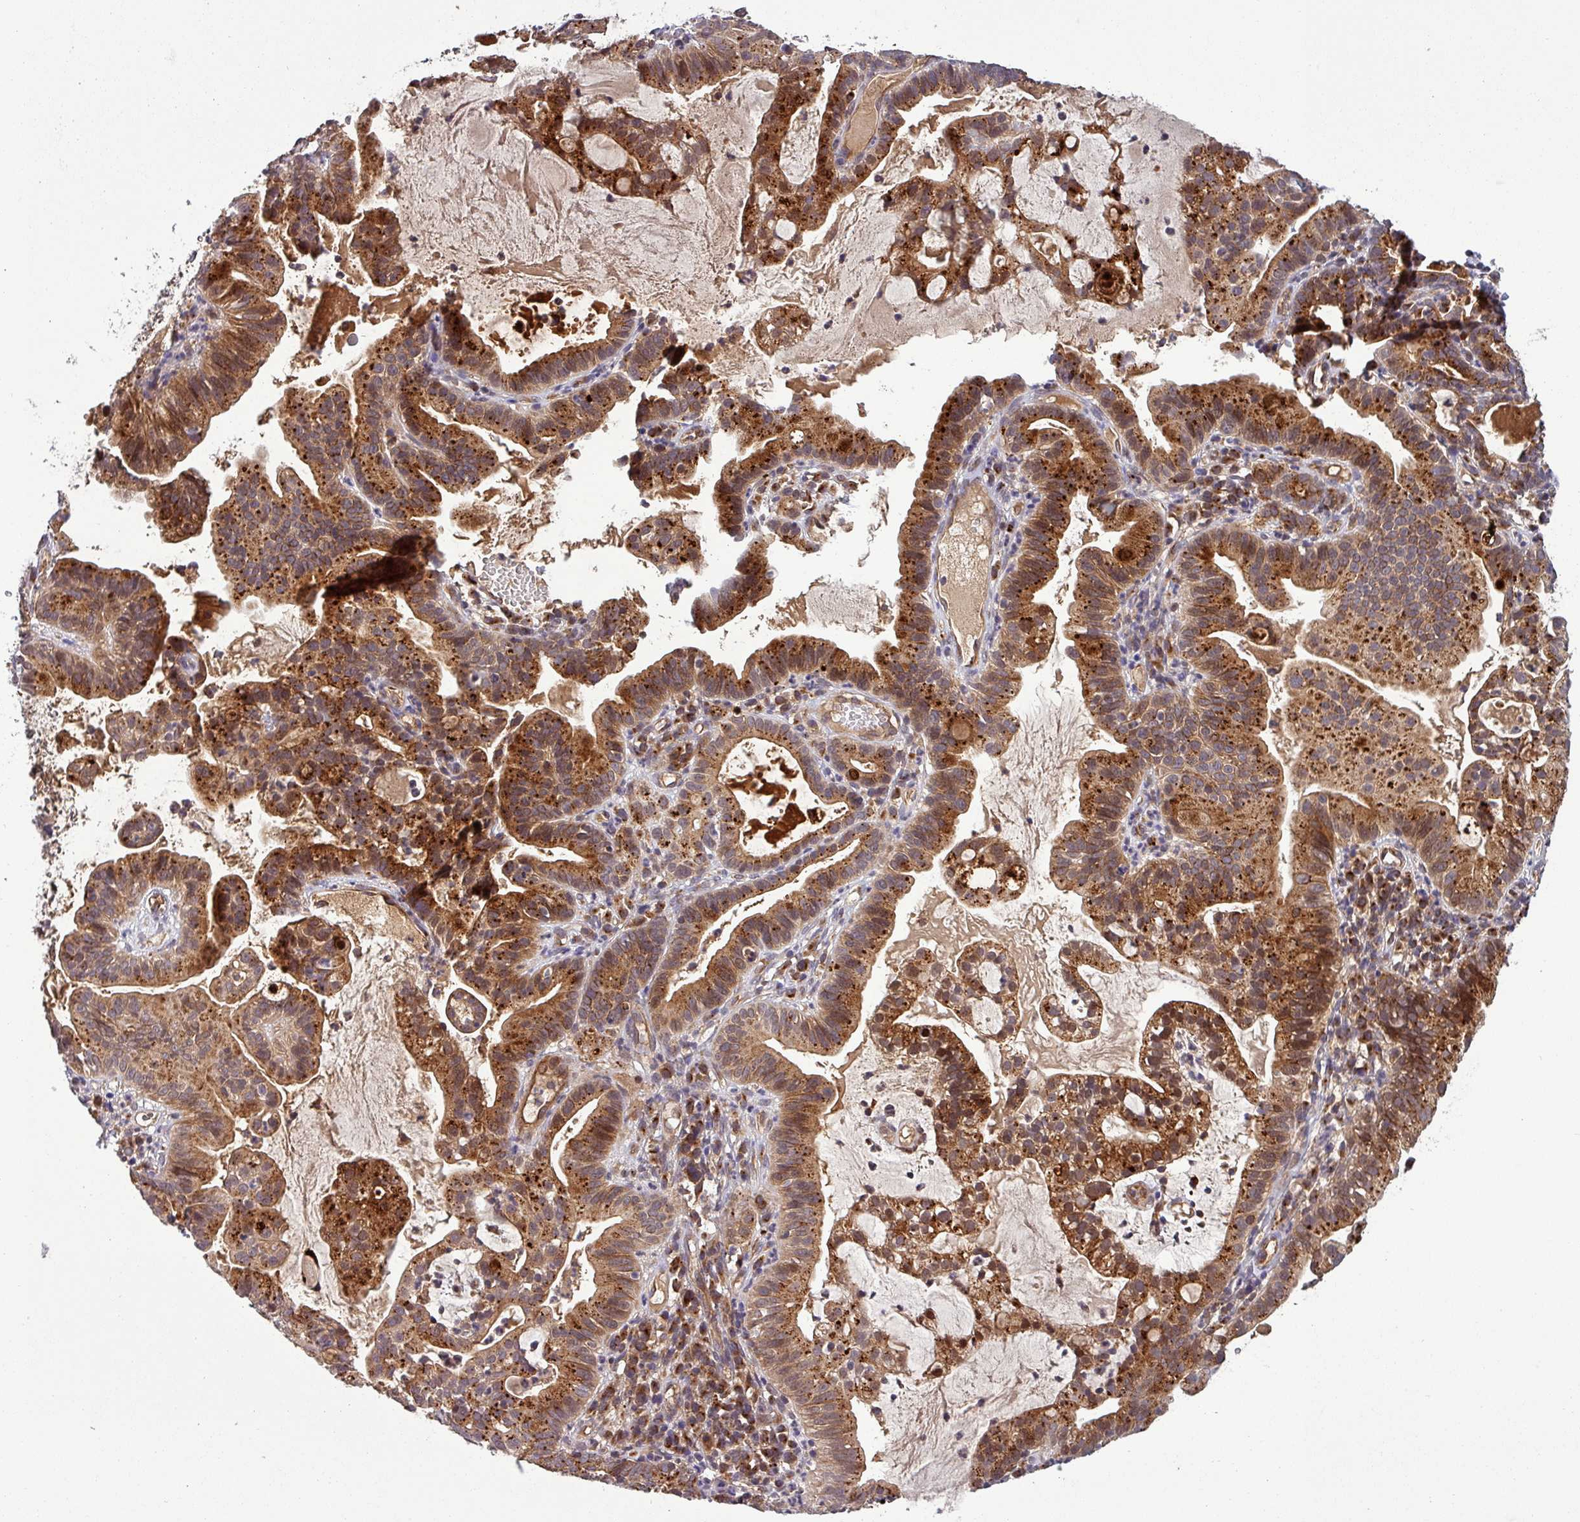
{"staining": {"intensity": "strong", "quantity": ">75%", "location": "cytoplasmic/membranous"}, "tissue": "cervical cancer", "cell_type": "Tumor cells", "image_type": "cancer", "snomed": [{"axis": "morphology", "description": "Adenocarcinoma, NOS"}, {"axis": "topography", "description": "Cervix"}], "caption": "Strong cytoplasmic/membranous expression is appreciated in about >75% of tumor cells in cervical adenocarcinoma.", "gene": "PUS1", "patient": {"sex": "female", "age": 41}}